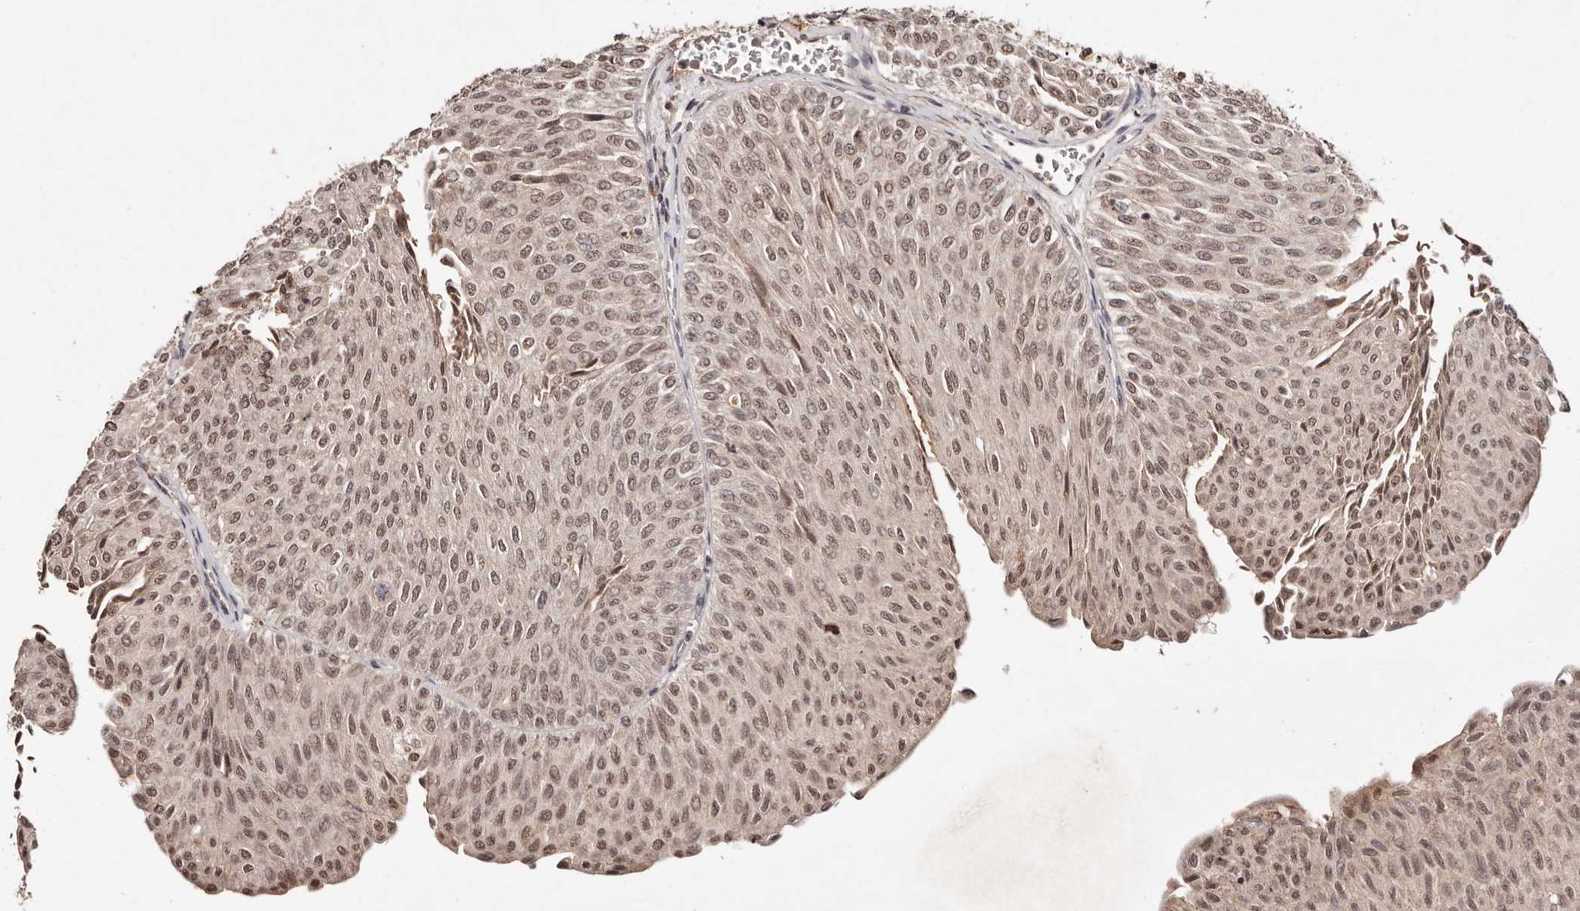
{"staining": {"intensity": "moderate", "quantity": ">75%", "location": "nuclear"}, "tissue": "urothelial cancer", "cell_type": "Tumor cells", "image_type": "cancer", "snomed": [{"axis": "morphology", "description": "Urothelial carcinoma, Low grade"}, {"axis": "topography", "description": "Urinary bladder"}], "caption": "Tumor cells demonstrate moderate nuclear positivity in approximately >75% of cells in low-grade urothelial carcinoma.", "gene": "BICRAL", "patient": {"sex": "male", "age": 78}}